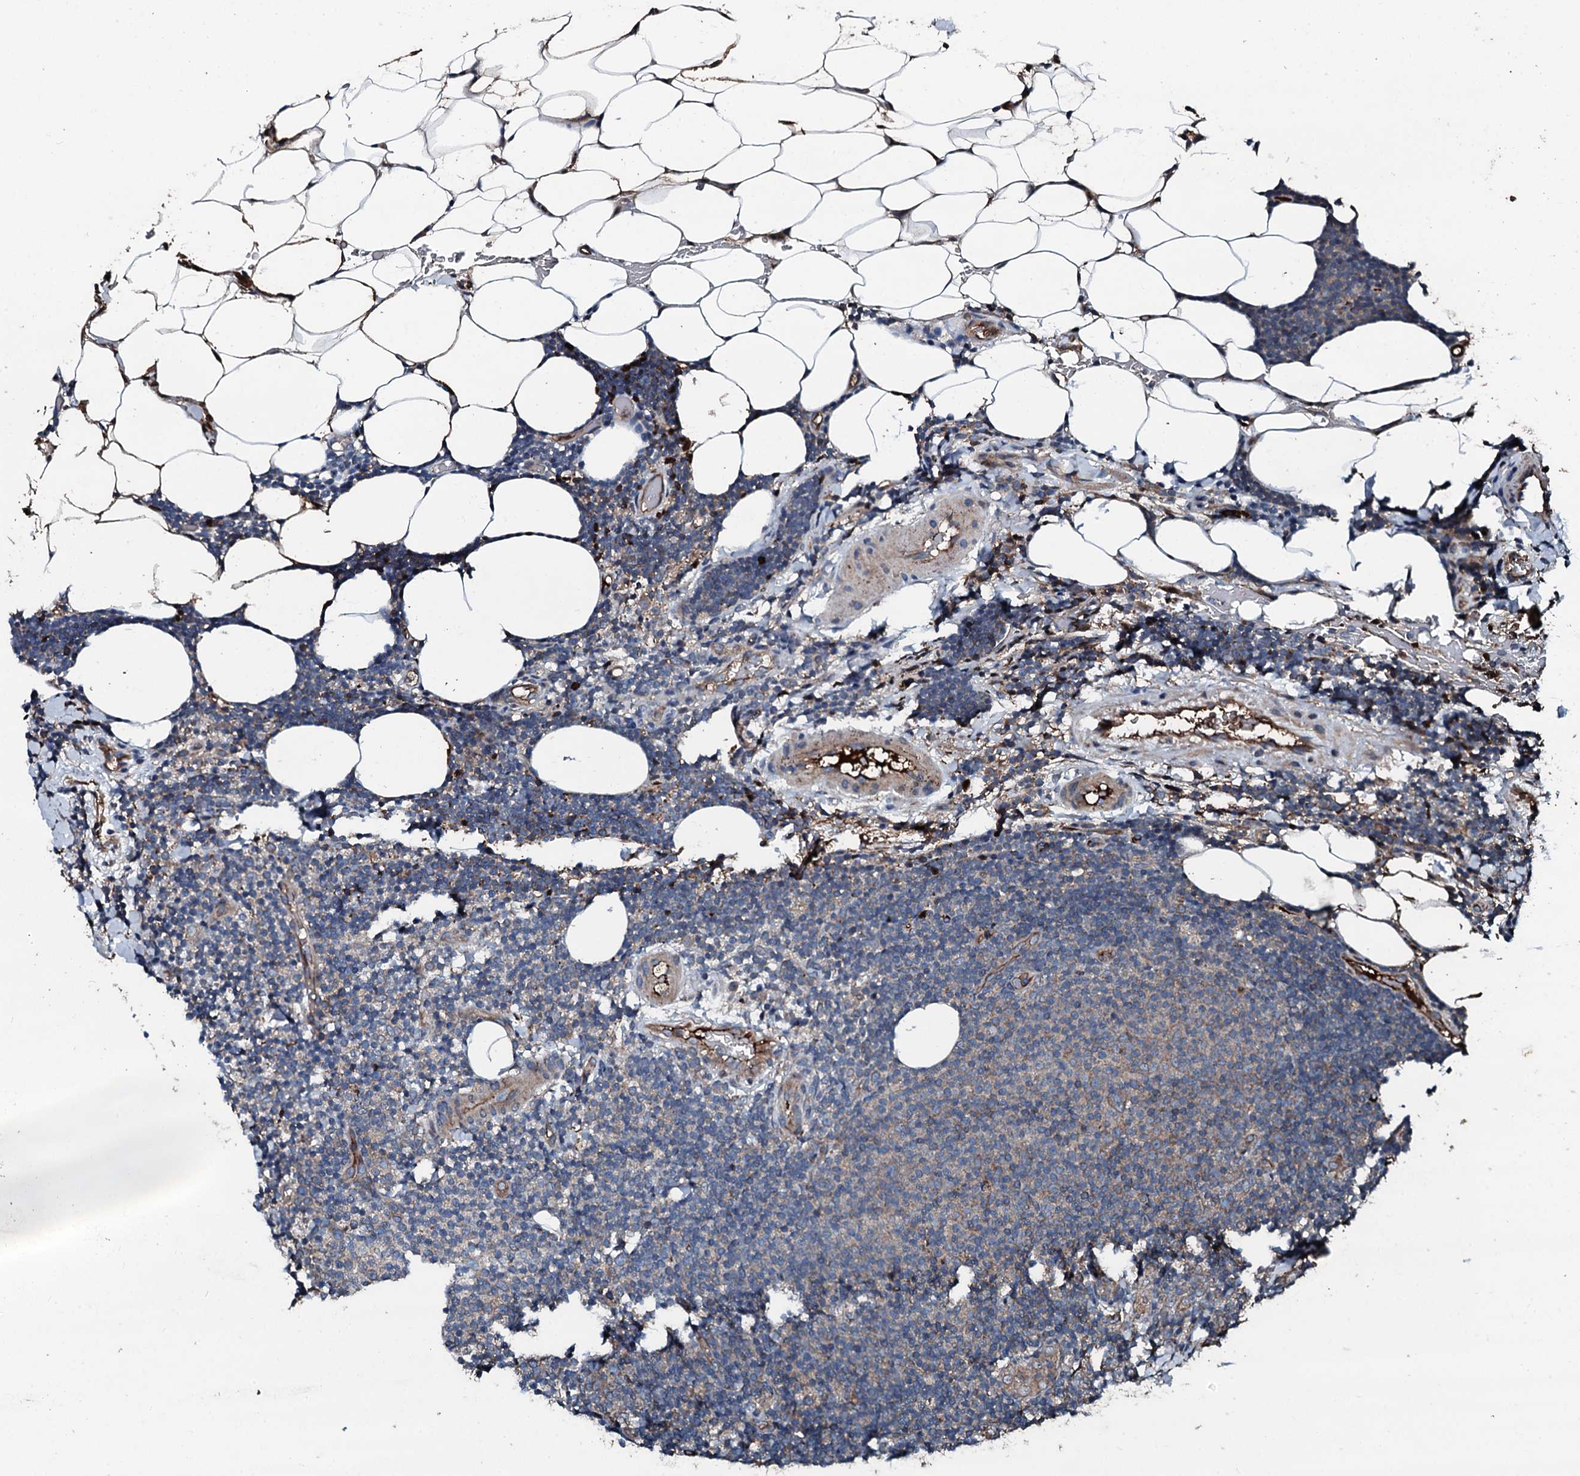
{"staining": {"intensity": "weak", "quantity": "<25%", "location": "cytoplasmic/membranous"}, "tissue": "lymphoma", "cell_type": "Tumor cells", "image_type": "cancer", "snomed": [{"axis": "morphology", "description": "Malignant lymphoma, non-Hodgkin's type, Low grade"}, {"axis": "topography", "description": "Lymph node"}], "caption": "There is no significant staining in tumor cells of lymphoma.", "gene": "AARS1", "patient": {"sex": "male", "age": 66}}